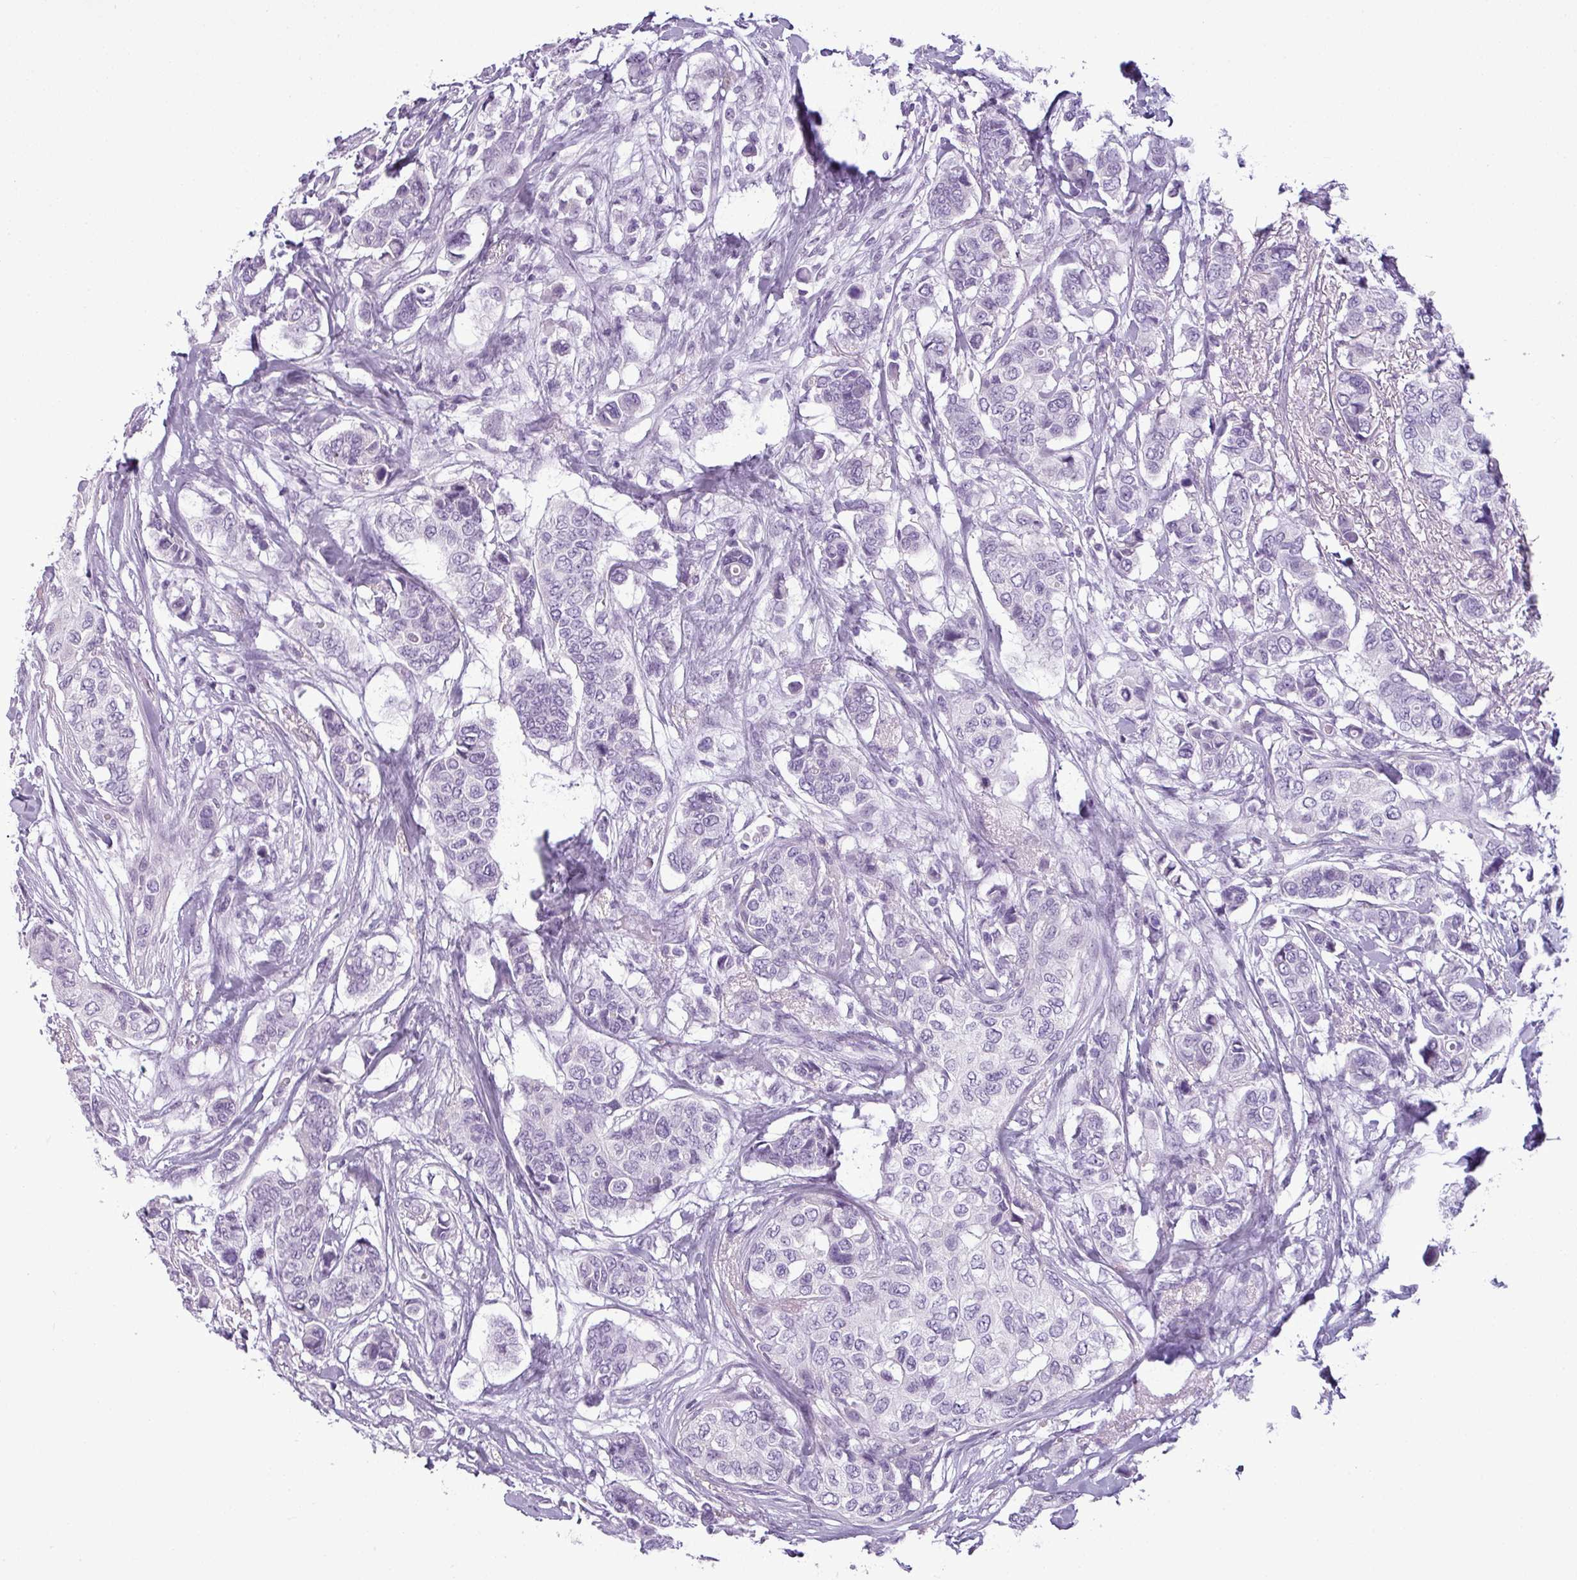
{"staining": {"intensity": "negative", "quantity": "none", "location": "none"}, "tissue": "breast cancer", "cell_type": "Tumor cells", "image_type": "cancer", "snomed": [{"axis": "morphology", "description": "Lobular carcinoma"}, {"axis": "topography", "description": "Breast"}], "caption": "DAB immunohistochemical staining of human breast cancer (lobular carcinoma) shows no significant expression in tumor cells. (Stains: DAB IHC with hematoxylin counter stain, Microscopy: brightfield microscopy at high magnification).", "gene": "CDH16", "patient": {"sex": "female", "age": 51}}